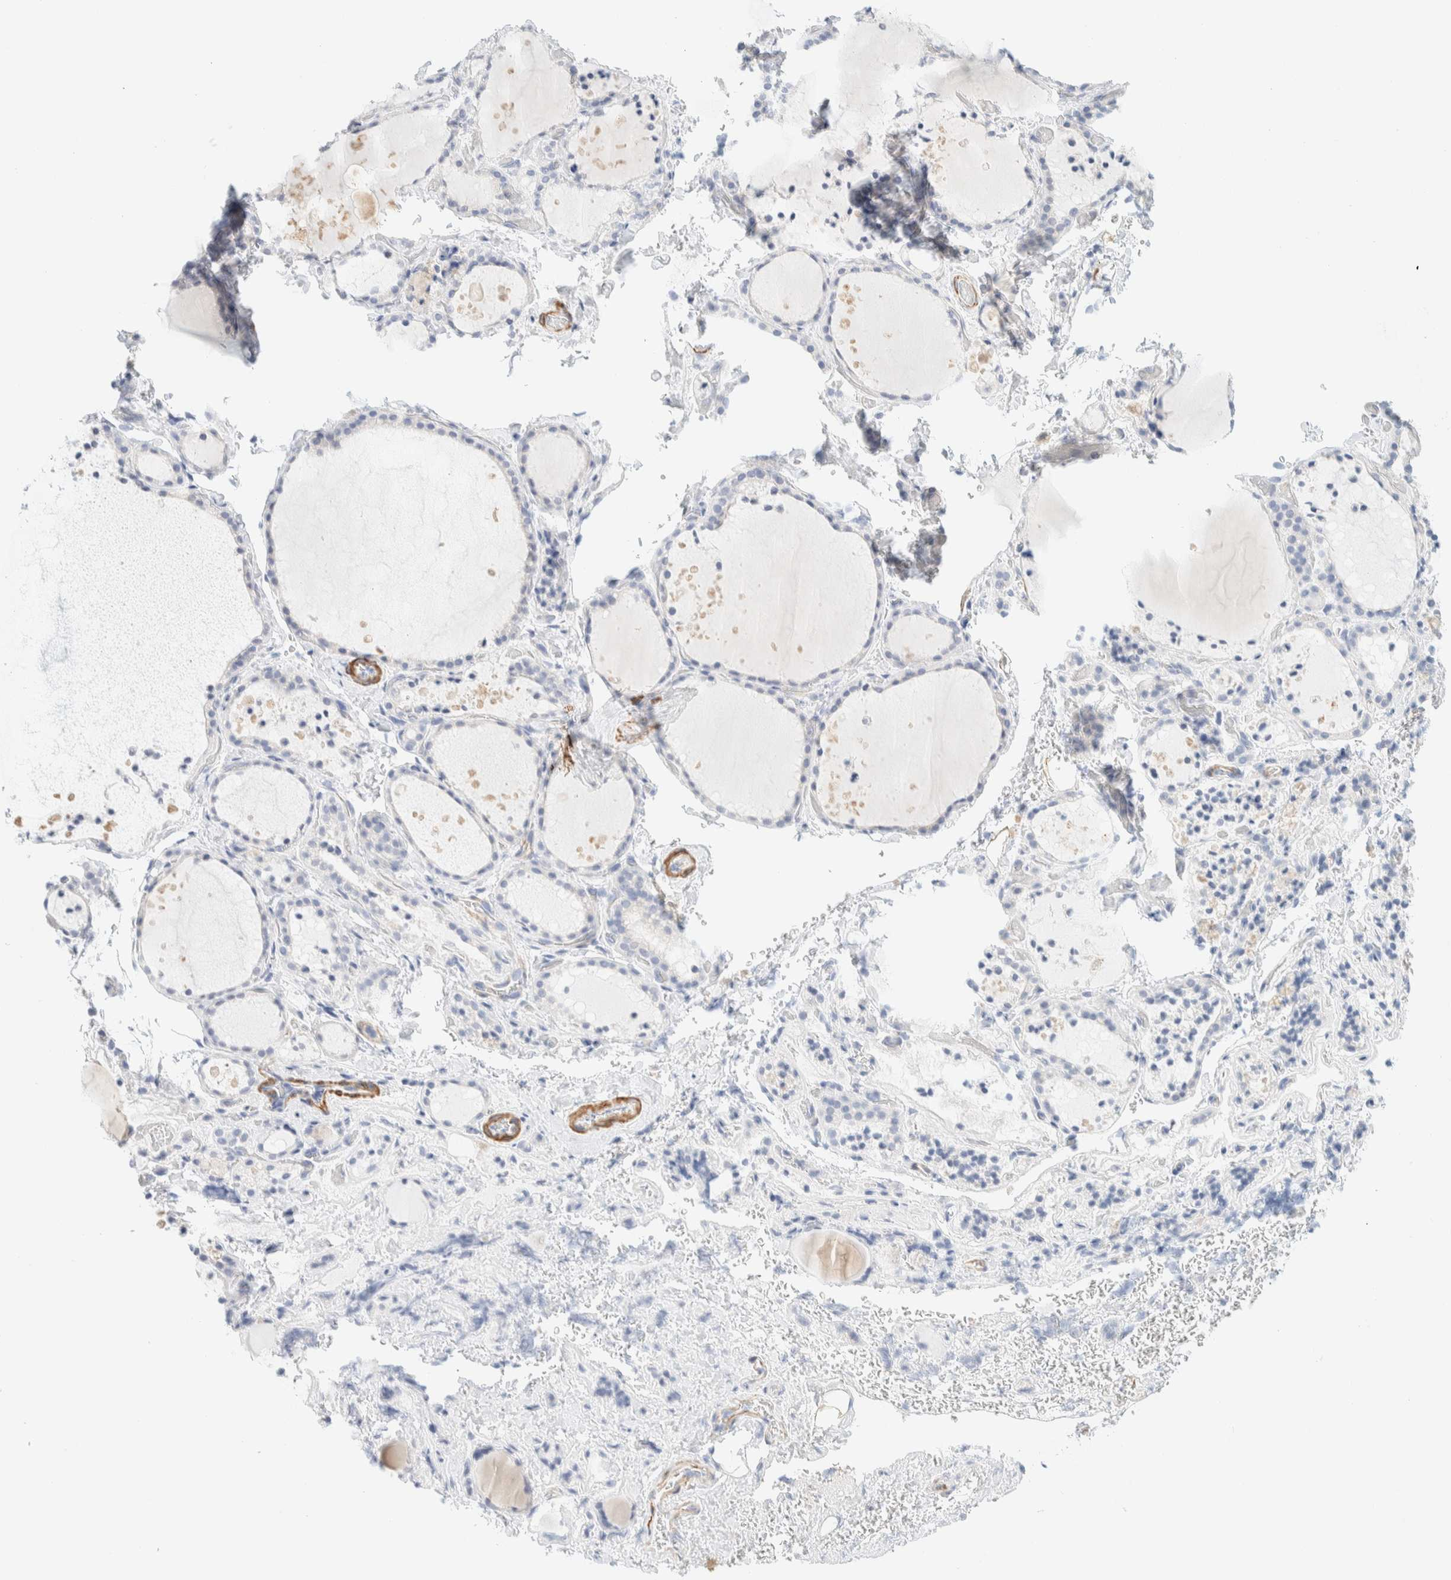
{"staining": {"intensity": "negative", "quantity": "none", "location": "none"}, "tissue": "thyroid gland", "cell_type": "Glandular cells", "image_type": "normal", "snomed": [{"axis": "morphology", "description": "Normal tissue, NOS"}, {"axis": "topography", "description": "Thyroid gland"}], "caption": "Thyroid gland stained for a protein using IHC reveals no positivity glandular cells.", "gene": "AFMID", "patient": {"sex": "female", "age": 44}}